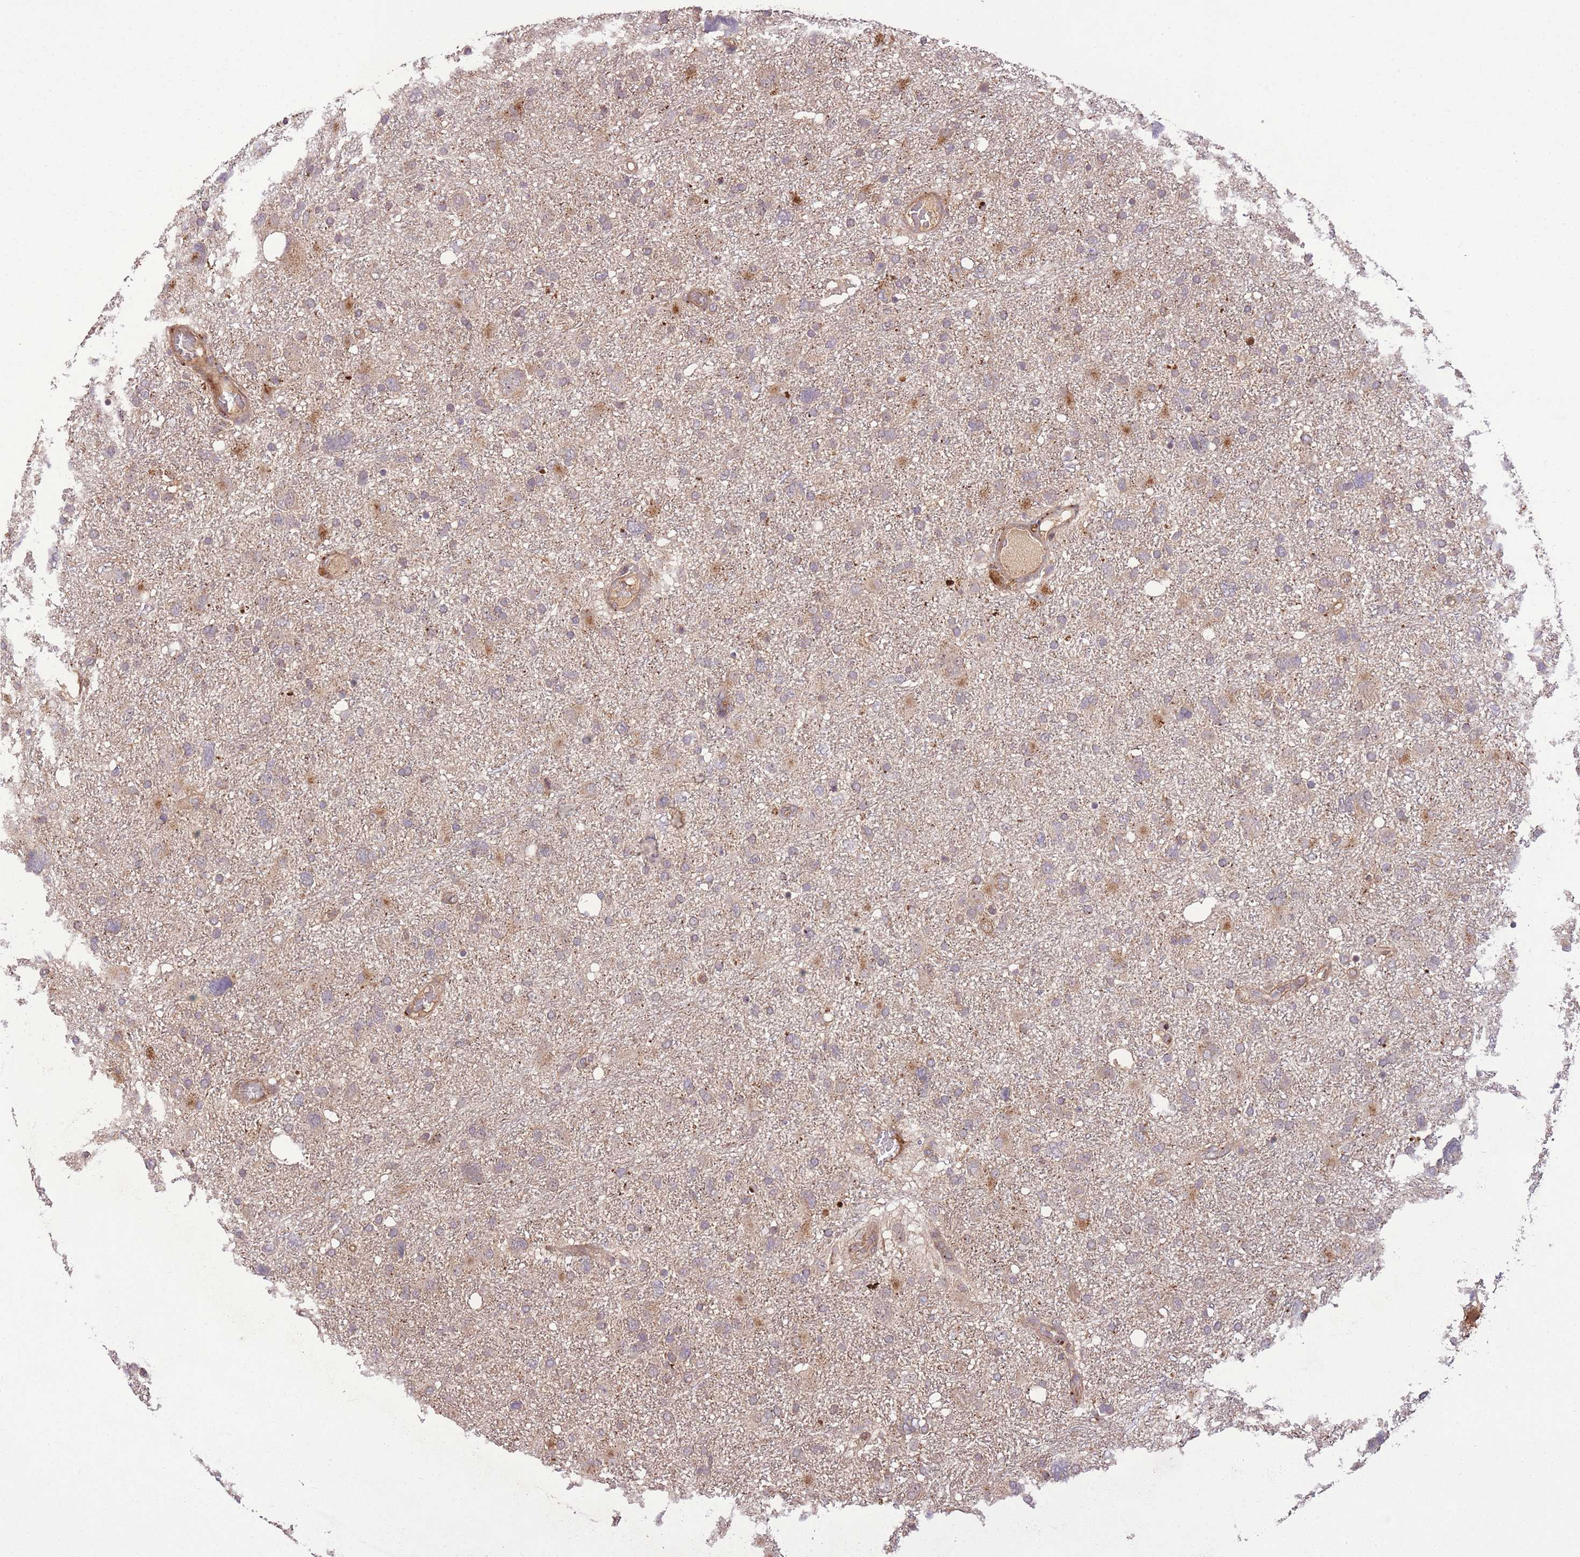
{"staining": {"intensity": "weak", "quantity": "<25%", "location": "cytoplasmic/membranous"}, "tissue": "glioma", "cell_type": "Tumor cells", "image_type": "cancer", "snomed": [{"axis": "morphology", "description": "Glioma, malignant, High grade"}, {"axis": "topography", "description": "Brain"}], "caption": "DAB immunohistochemical staining of human malignant high-grade glioma exhibits no significant positivity in tumor cells.", "gene": "POLR3F", "patient": {"sex": "male", "age": 61}}